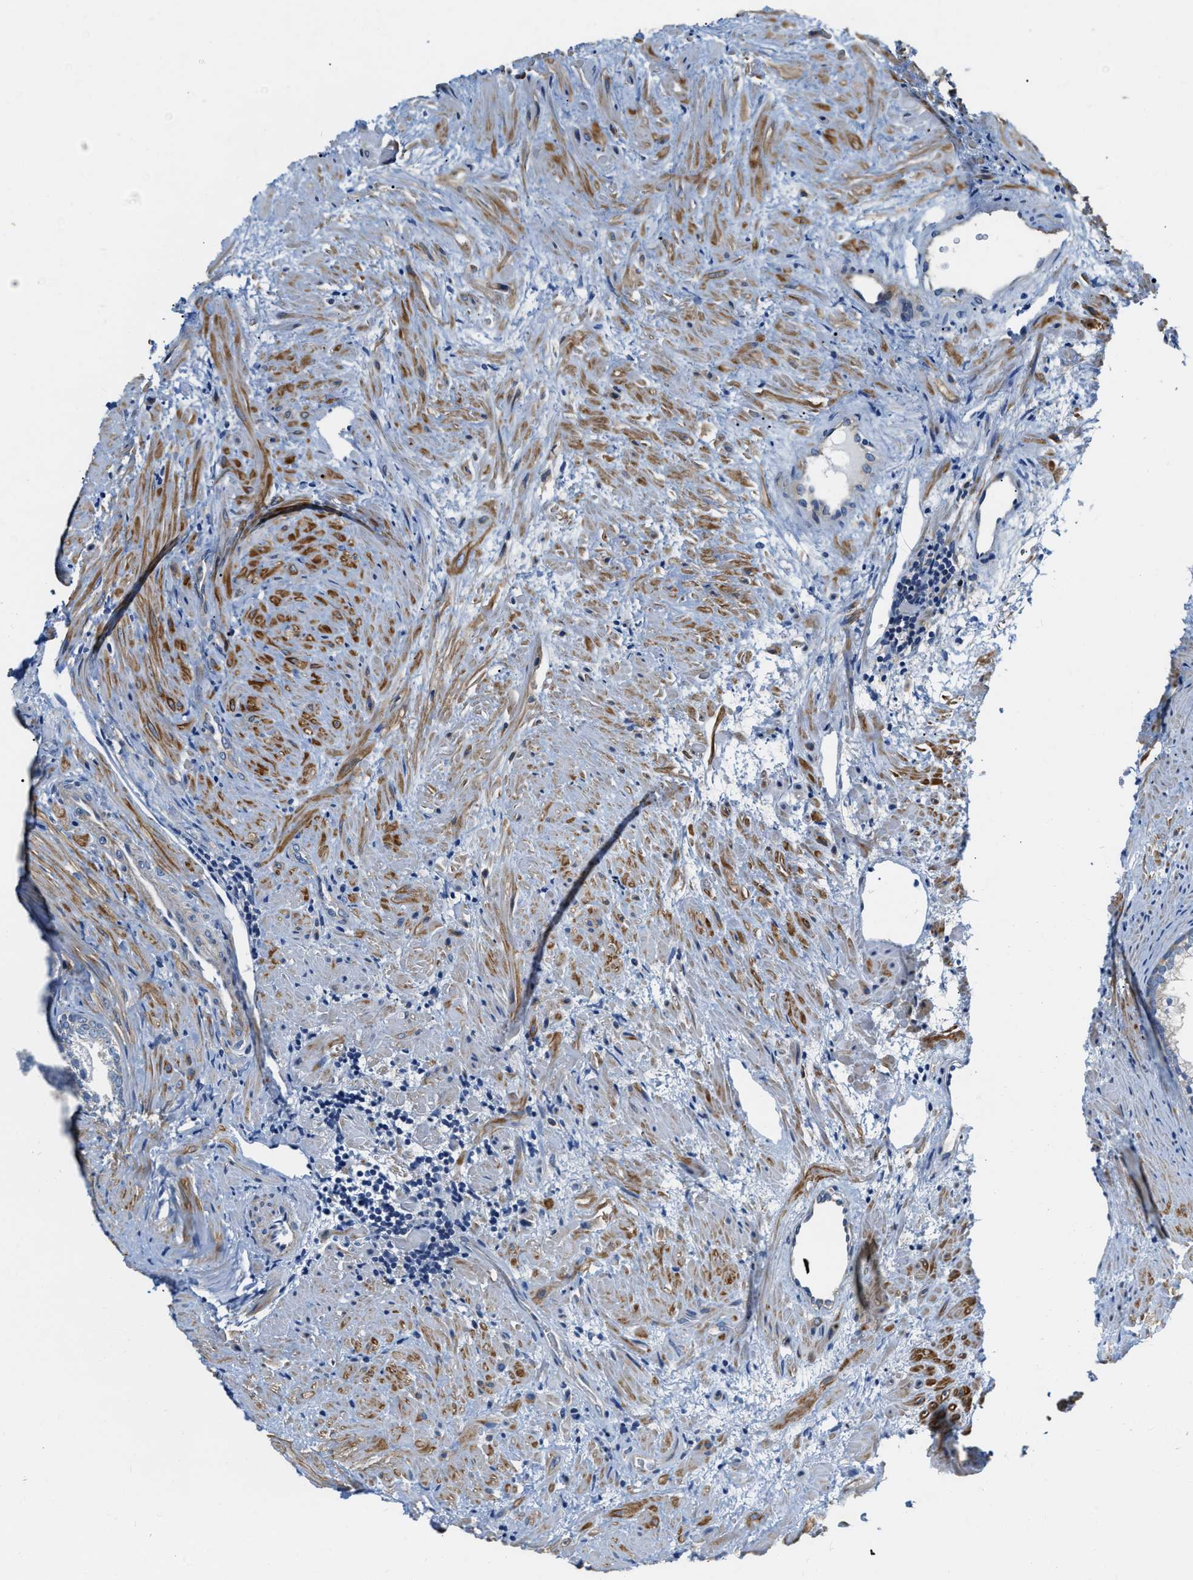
{"staining": {"intensity": "negative", "quantity": "none", "location": "none"}, "tissue": "prostate", "cell_type": "Glandular cells", "image_type": "normal", "snomed": [{"axis": "morphology", "description": "Normal tissue, NOS"}, {"axis": "topography", "description": "Prostate"}], "caption": "The histopathology image exhibits no significant positivity in glandular cells of prostate. Nuclei are stained in blue.", "gene": "EIF2AK2", "patient": {"sex": "male", "age": 76}}